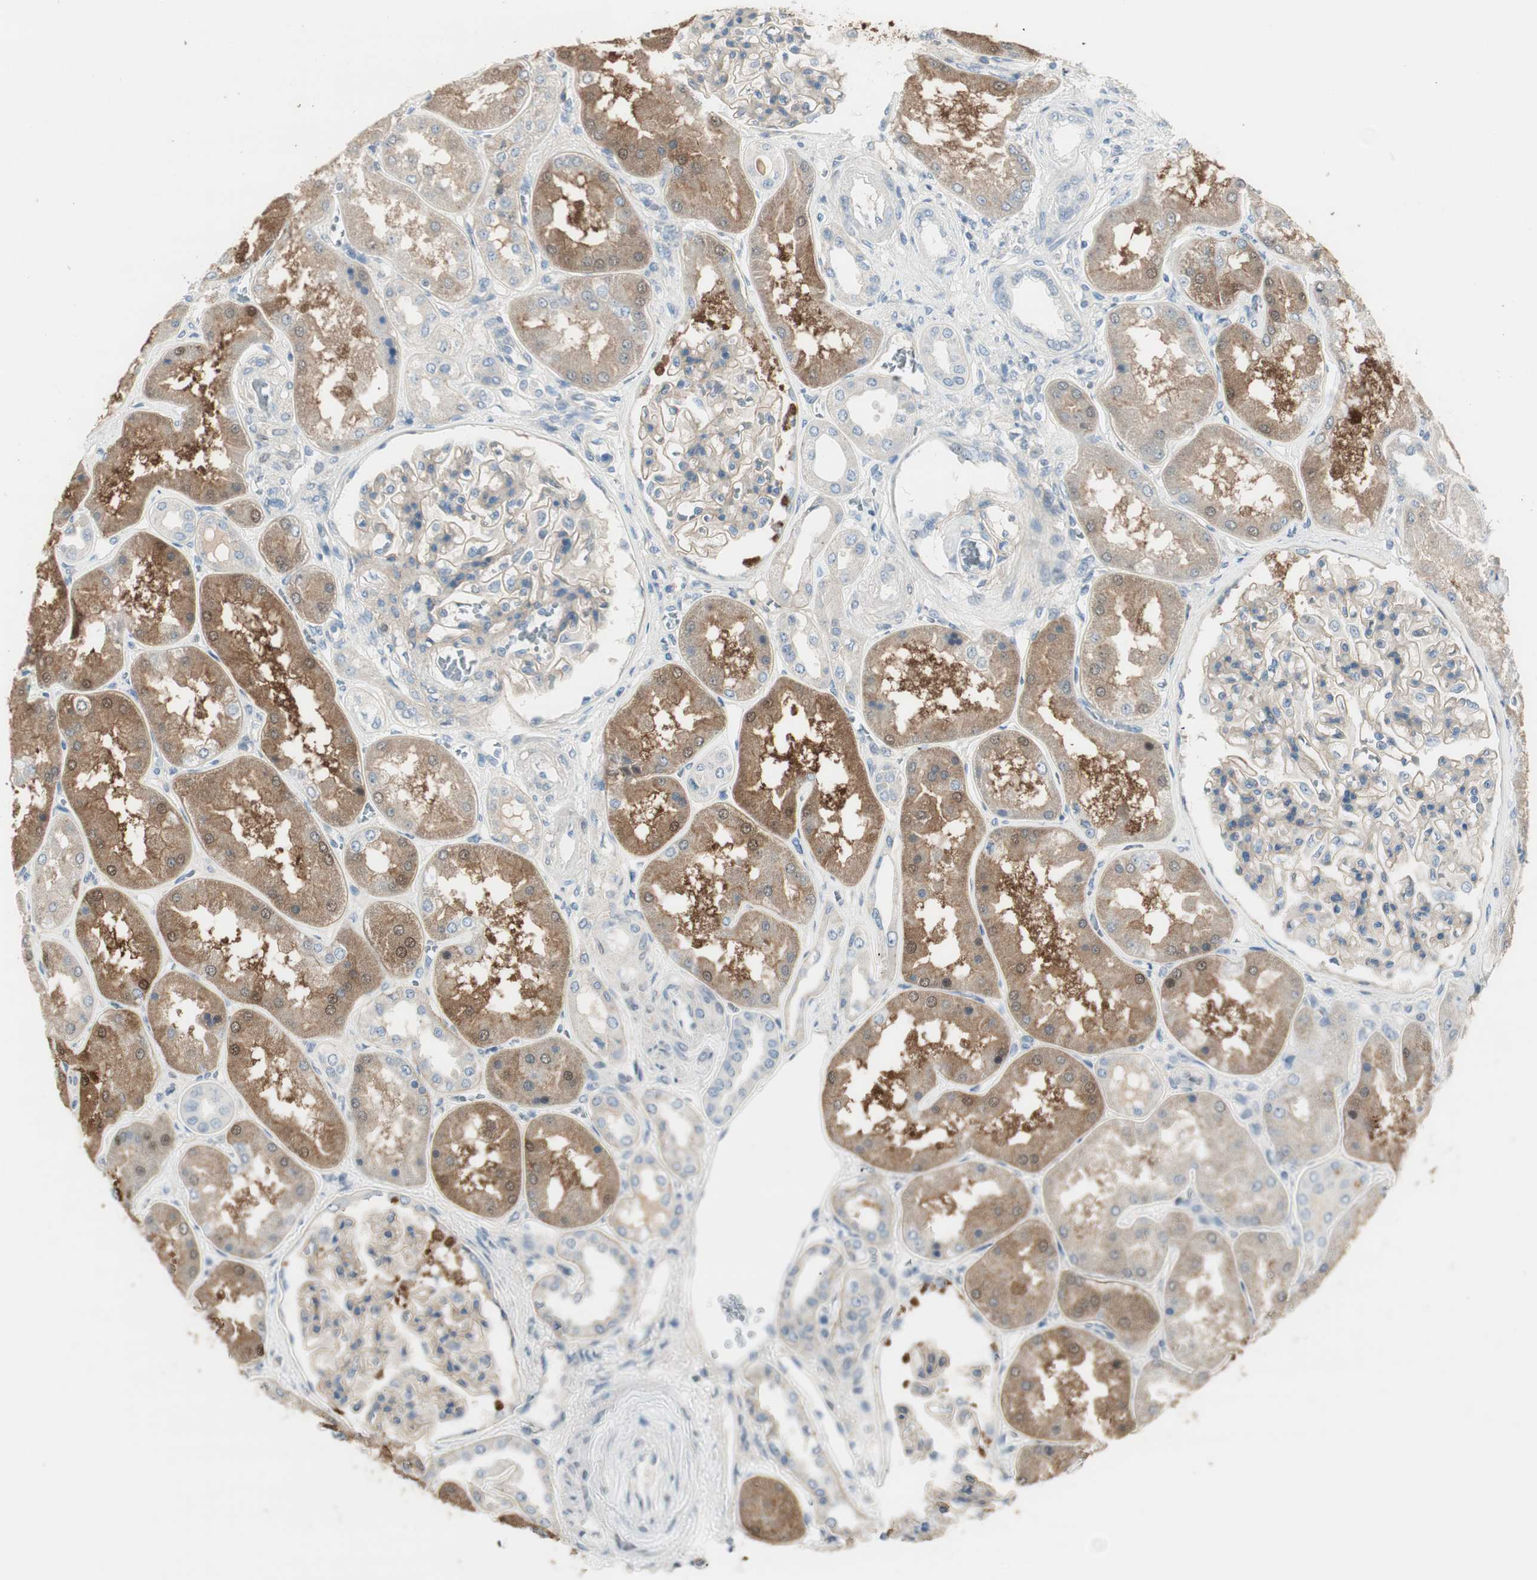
{"staining": {"intensity": "weak", "quantity": "25%-75%", "location": "cytoplasmic/membranous"}, "tissue": "kidney", "cell_type": "Cells in glomeruli", "image_type": "normal", "snomed": [{"axis": "morphology", "description": "Normal tissue, NOS"}, {"axis": "topography", "description": "Kidney"}], "caption": "An immunohistochemistry image of benign tissue is shown. Protein staining in brown labels weak cytoplasmic/membranous positivity in kidney within cells in glomeruli.", "gene": "EVA1A", "patient": {"sex": "female", "age": 56}}